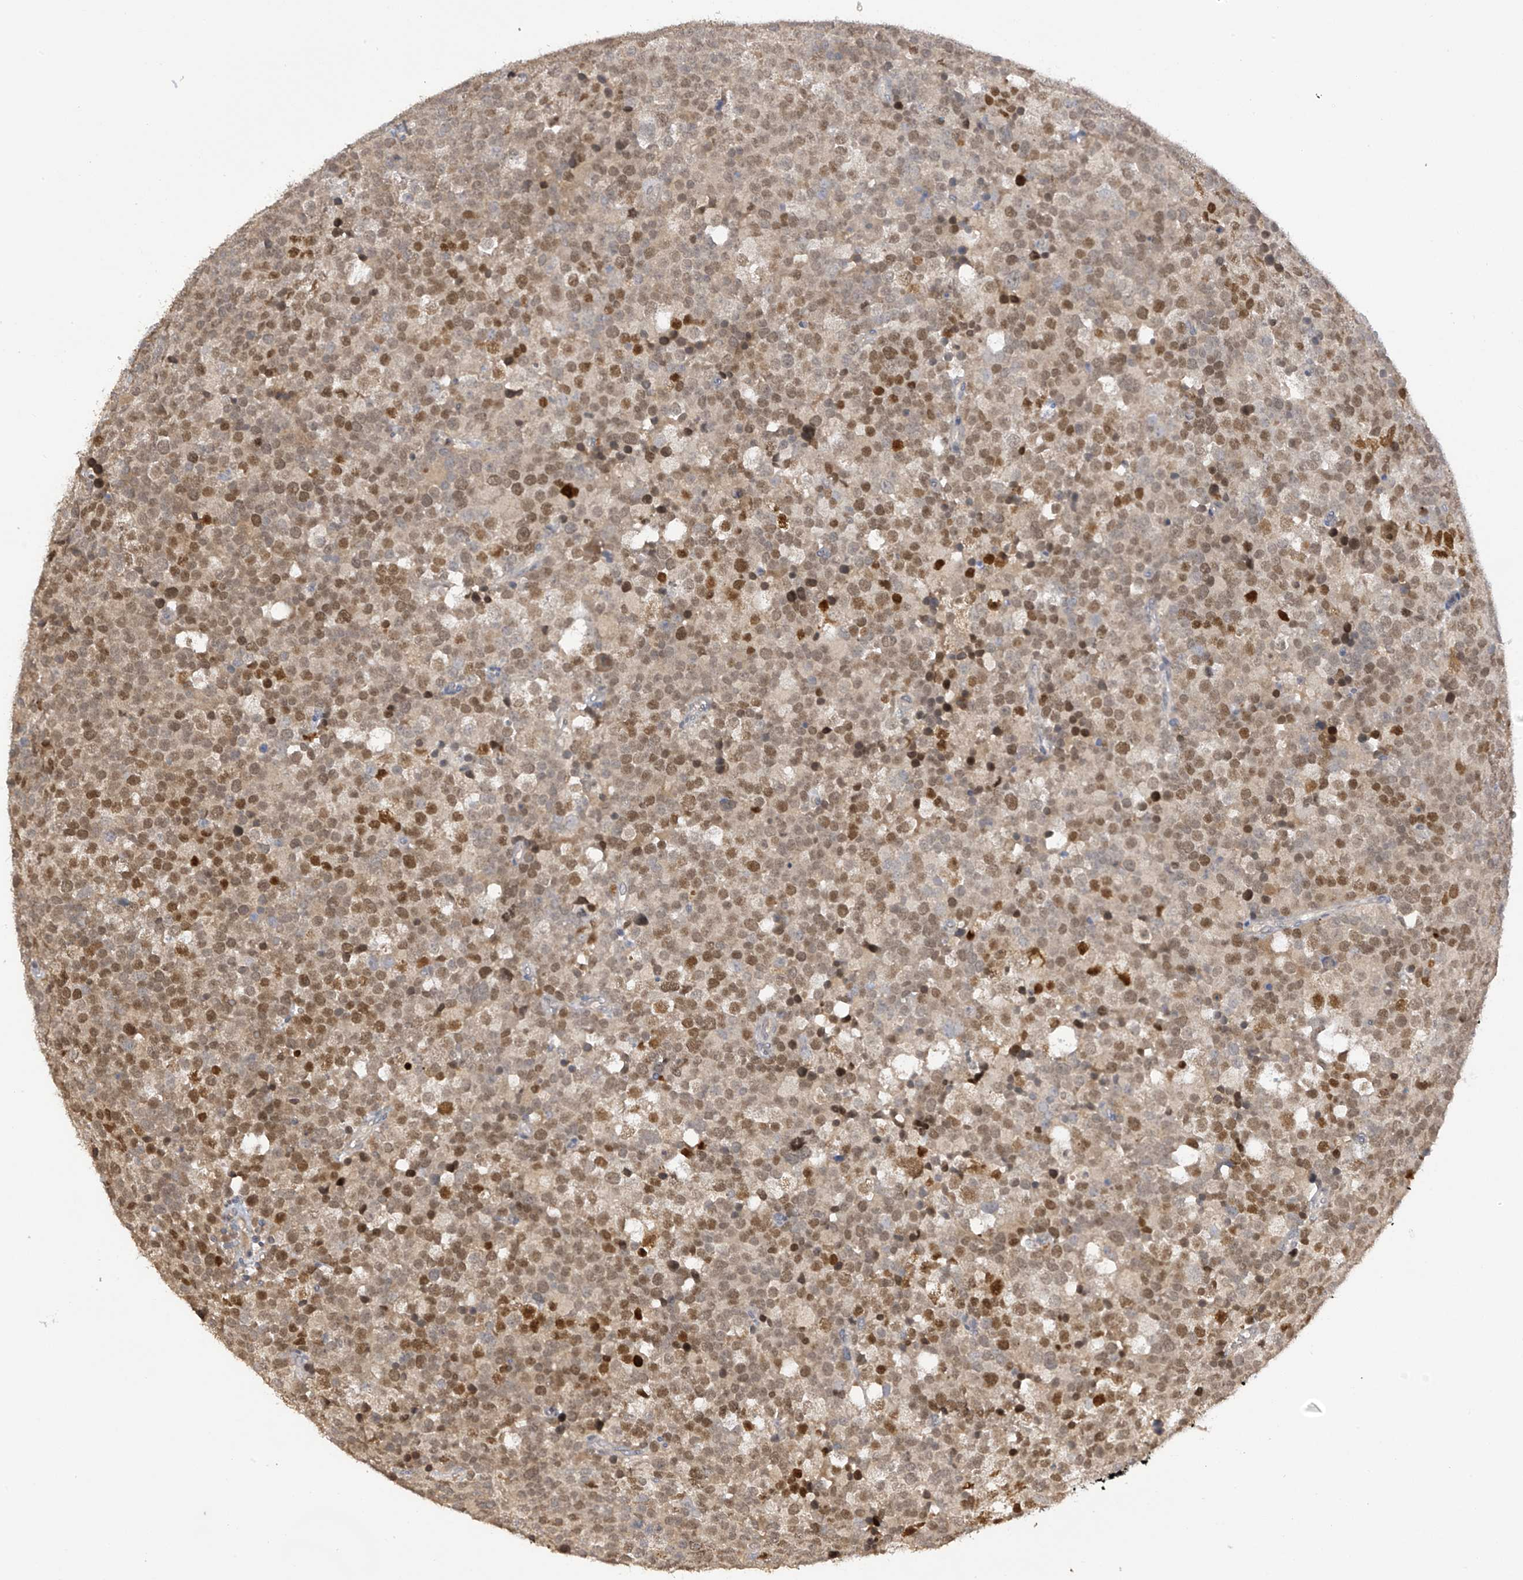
{"staining": {"intensity": "moderate", "quantity": ">75%", "location": "nuclear"}, "tissue": "testis cancer", "cell_type": "Tumor cells", "image_type": "cancer", "snomed": [{"axis": "morphology", "description": "Seminoma, NOS"}, {"axis": "topography", "description": "Testis"}], "caption": "A brown stain shows moderate nuclear positivity of a protein in seminoma (testis) tumor cells. Using DAB (3,3'-diaminobenzidine) (brown) and hematoxylin (blue) stains, captured at high magnification using brightfield microscopy.", "gene": "REC8", "patient": {"sex": "male", "age": 71}}